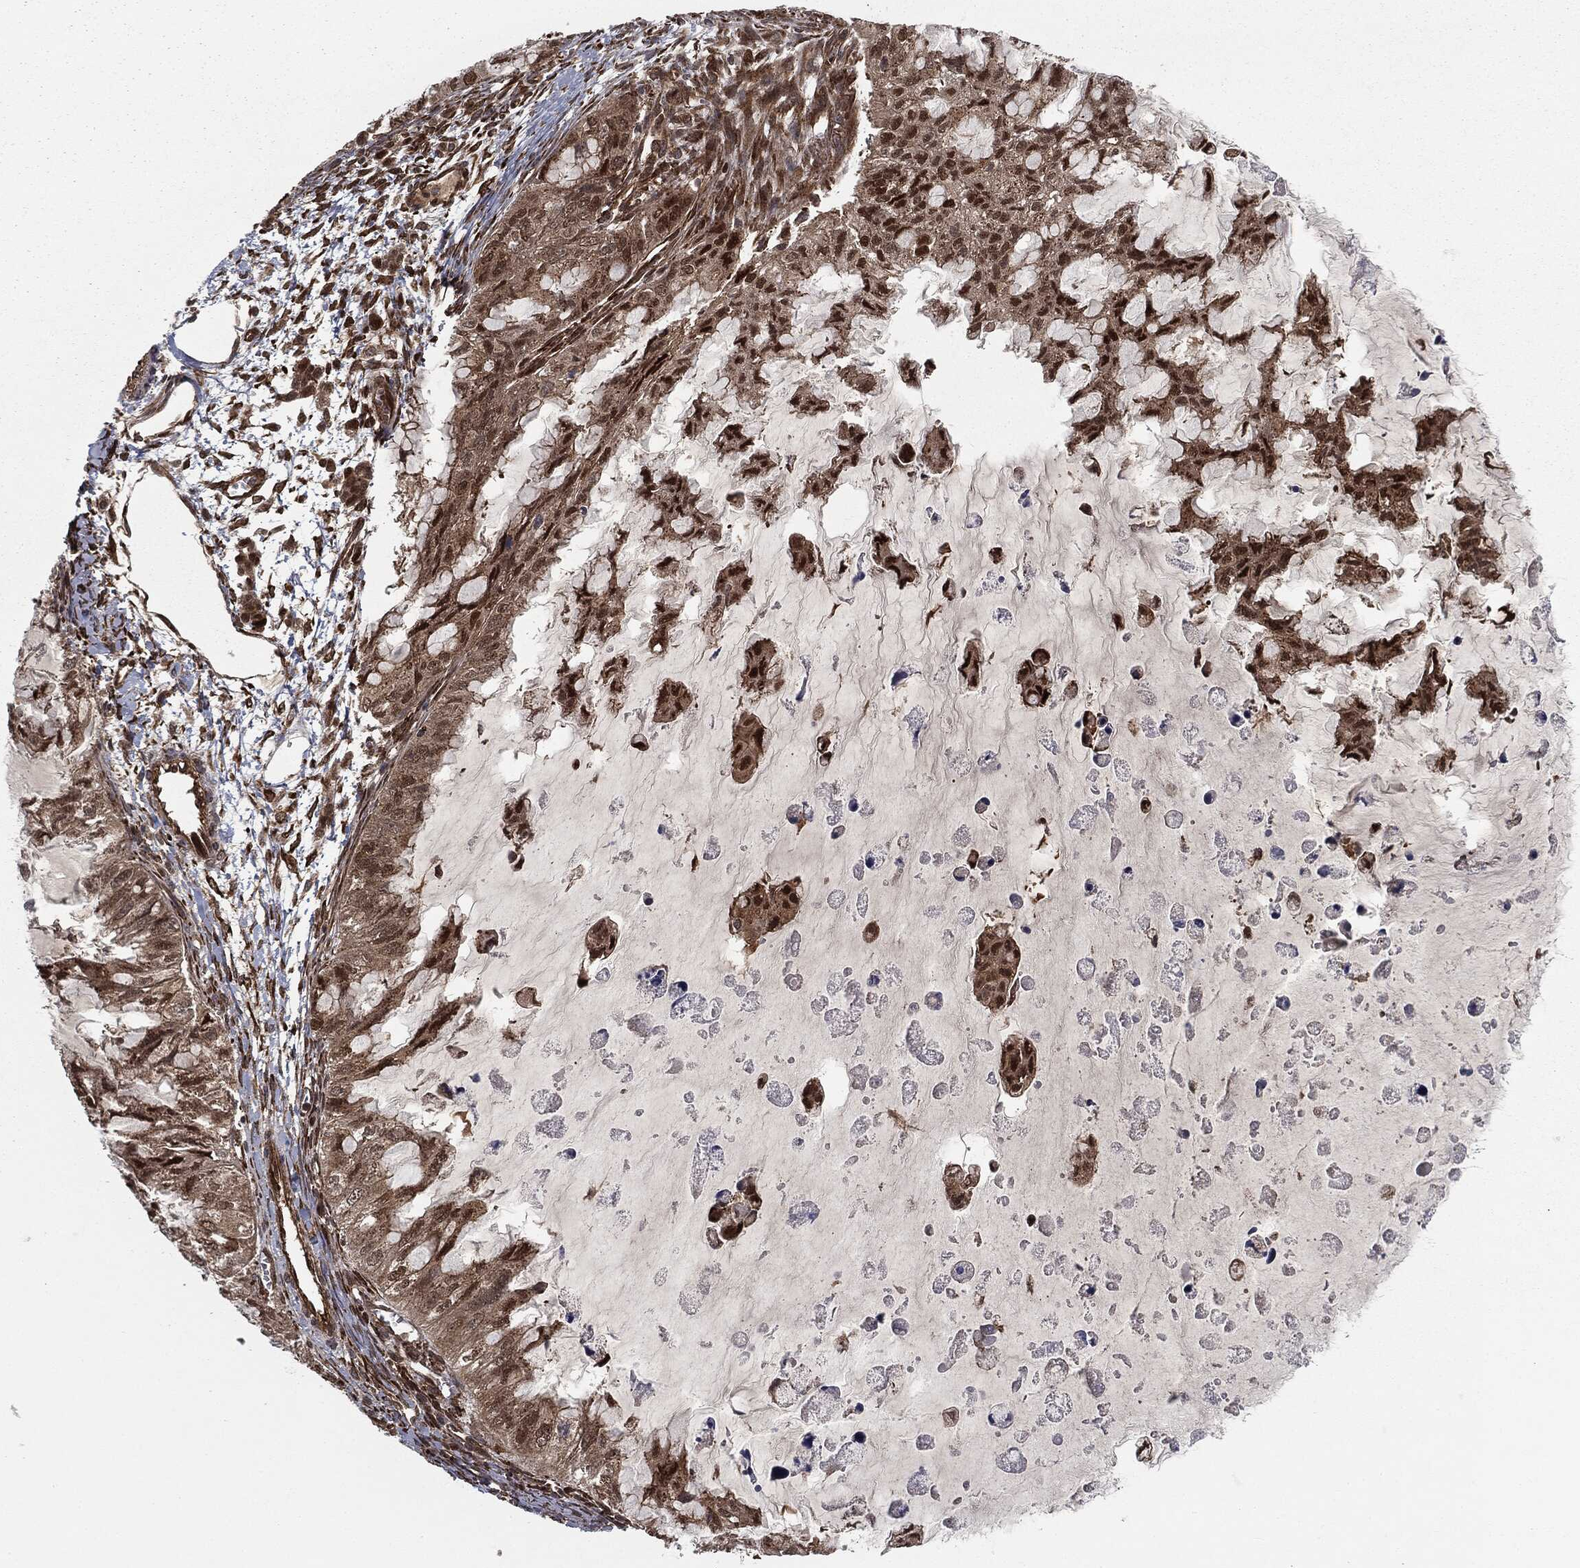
{"staining": {"intensity": "strong", "quantity": "<25%", "location": "nuclear"}, "tissue": "ovarian cancer", "cell_type": "Tumor cells", "image_type": "cancer", "snomed": [{"axis": "morphology", "description": "Cystadenocarcinoma, mucinous, NOS"}, {"axis": "topography", "description": "Ovary"}], "caption": "IHC photomicrograph of human ovarian cancer (mucinous cystadenocarcinoma) stained for a protein (brown), which reveals medium levels of strong nuclear positivity in about <25% of tumor cells.", "gene": "RANBP9", "patient": {"sex": "female", "age": 72}}